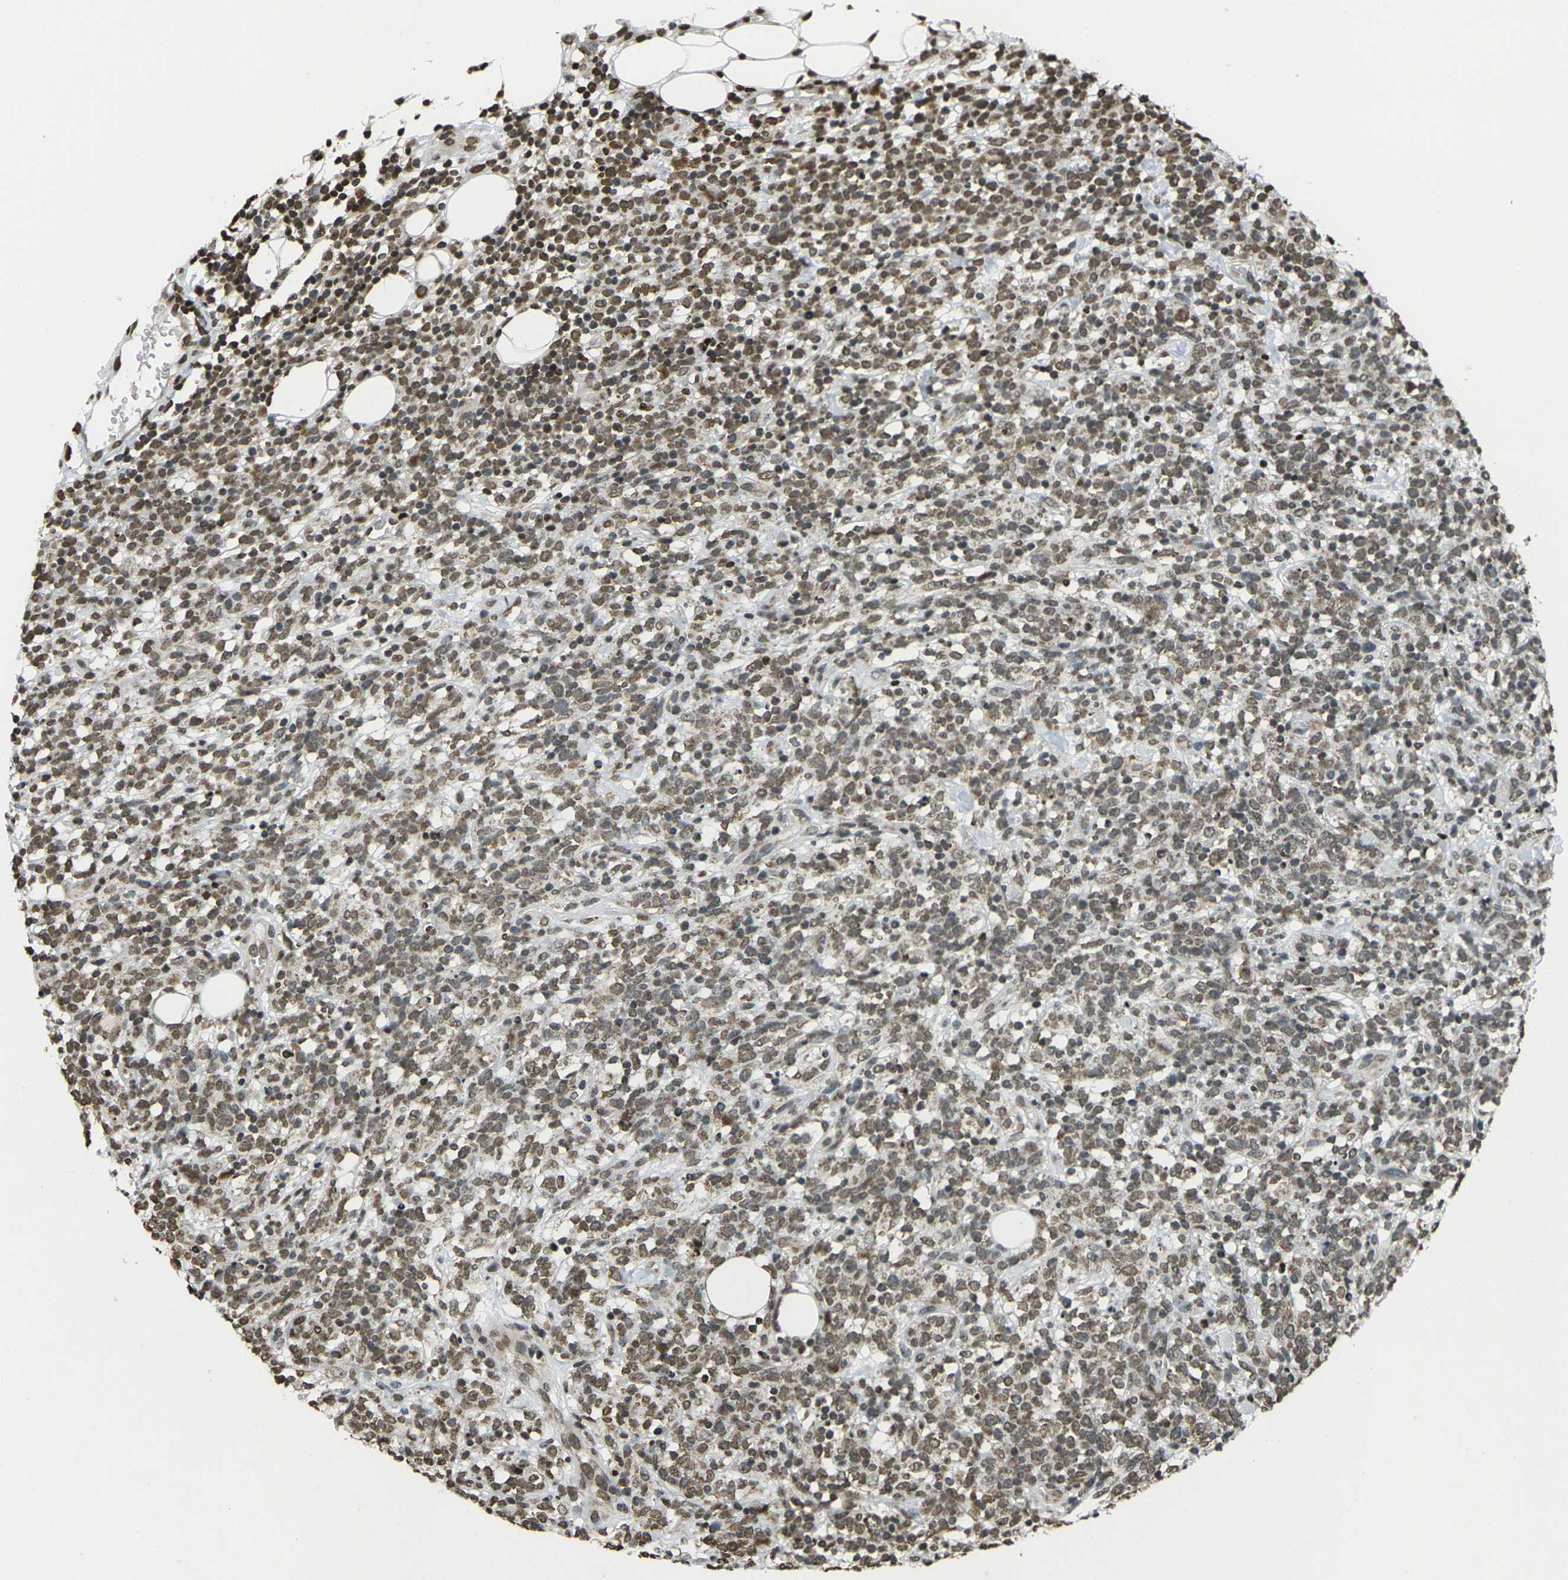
{"staining": {"intensity": "moderate", "quantity": ">75%", "location": "nuclear"}, "tissue": "lymphoma", "cell_type": "Tumor cells", "image_type": "cancer", "snomed": [{"axis": "morphology", "description": "Malignant lymphoma, non-Hodgkin's type, High grade"}, {"axis": "topography", "description": "Lymph node"}], "caption": "Lymphoma stained with a brown dye reveals moderate nuclear positive expression in about >75% of tumor cells.", "gene": "NEUROG2", "patient": {"sex": "female", "age": 73}}